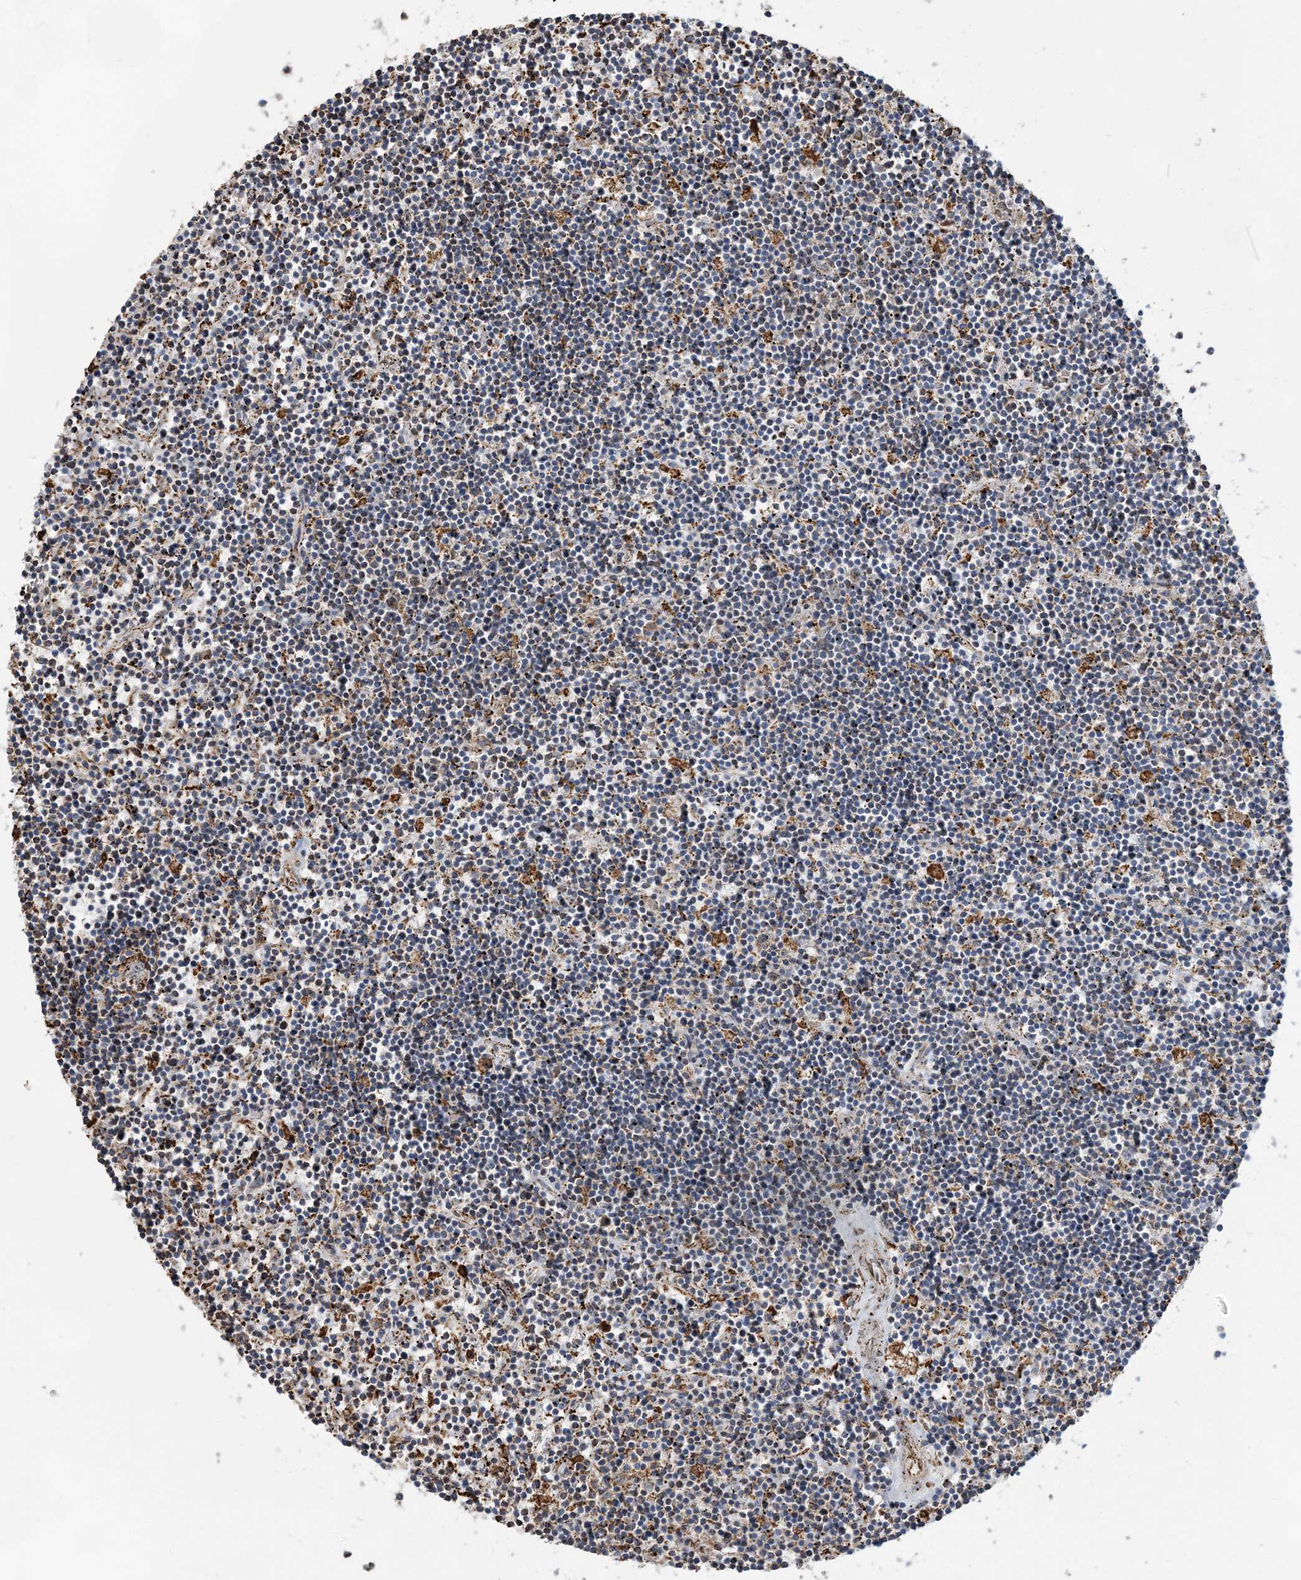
{"staining": {"intensity": "negative", "quantity": "none", "location": "none"}, "tissue": "lymphoma", "cell_type": "Tumor cells", "image_type": "cancer", "snomed": [{"axis": "morphology", "description": "Malignant lymphoma, non-Hodgkin's type, Low grade"}, {"axis": "topography", "description": "Spleen"}], "caption": "High power microscopy histopathology image of an IHC image of low-grade malignant lymphoma, non-Hodgkin's type, revealing no significant positivity in tumor cells.", "gene": "WDR12", "patient": {"sex": "male", "age": 76}}